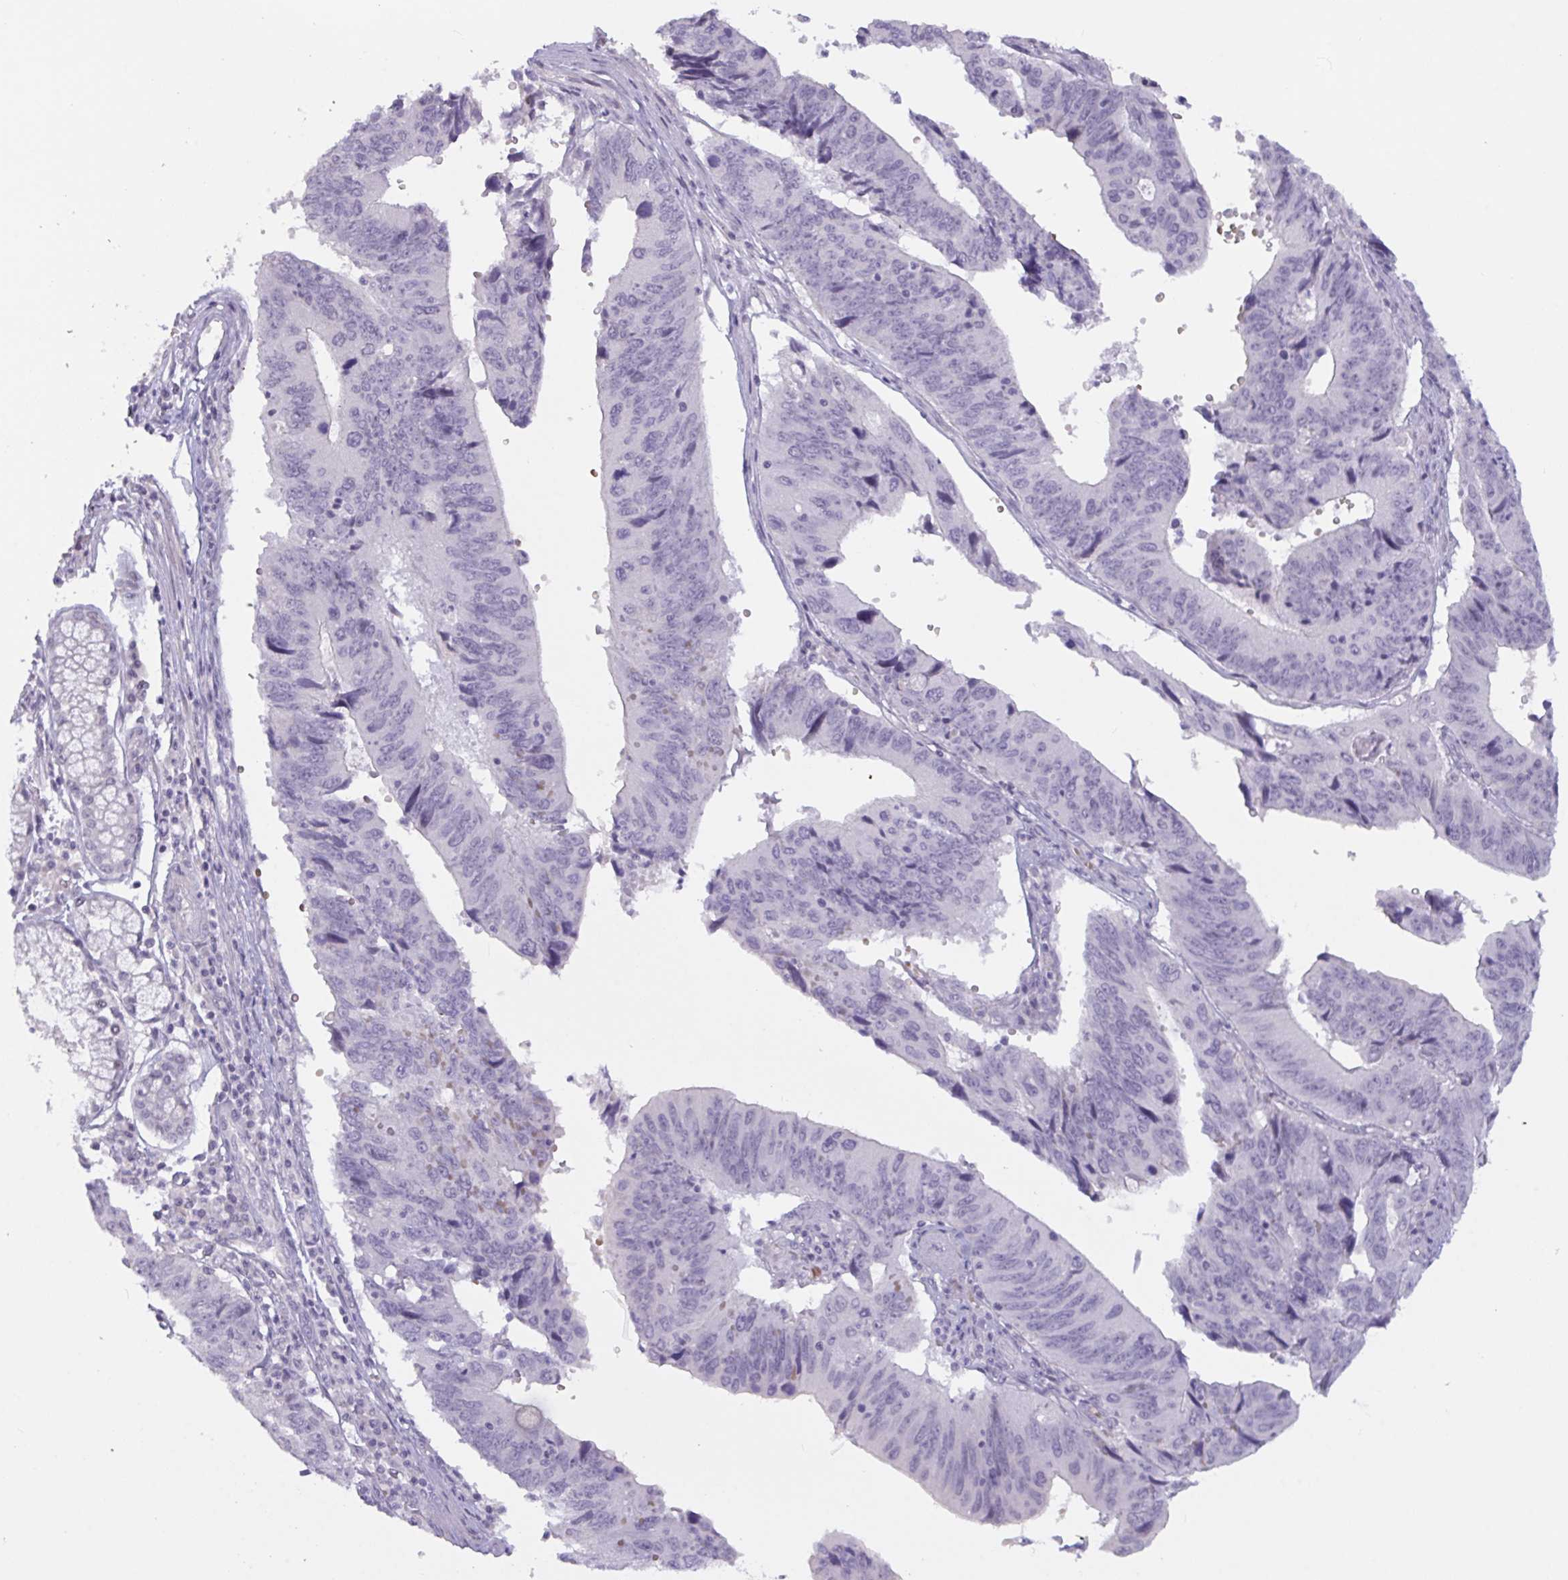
{"staining": {"intensity": "negative", "quantity": "none", "location": "none"}, "tissue": "stomach cancer", "cell_type": "Tumor cells", "image_type": "cancer", "snomed": [{"axis": "morphology", "description": "Adenocarcinoma, NOS"}, {"axis": "topography", "description": "Stomach"}], "caption": "High magnification brightfield microscopy of adenocarcinoma (stomach) stained with DAB (brown) and counterstained with hematoxylin (blue): tumor cells show no significant expression.", "gene": "RFPL4B", "patient": {"sex": "male", "age": 59}}